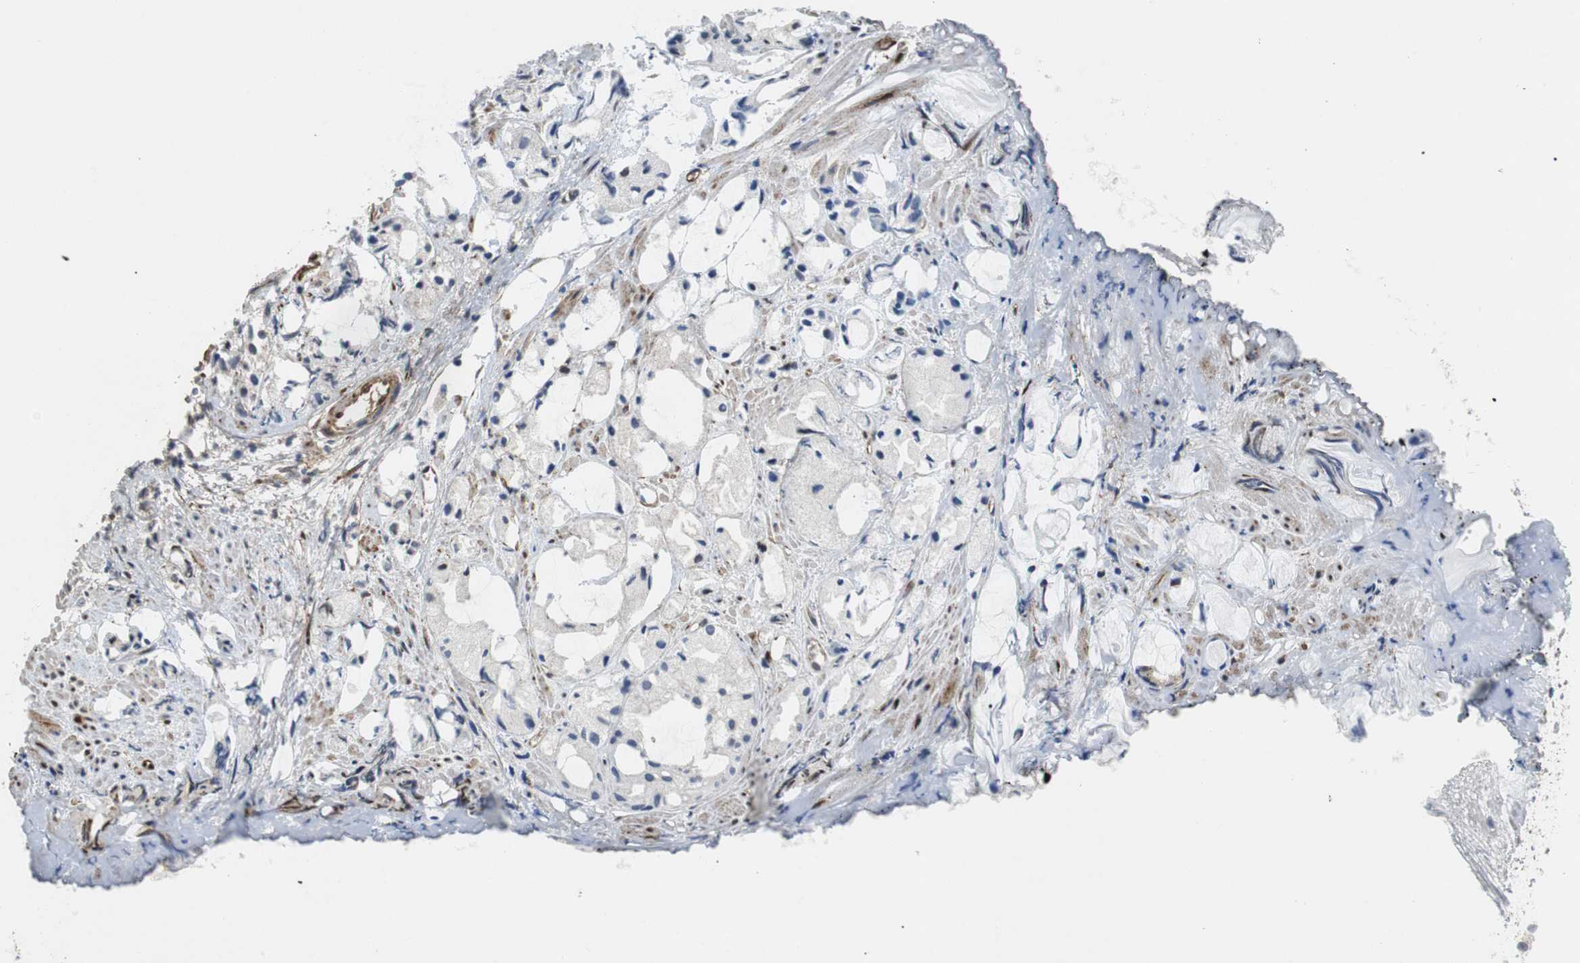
{"staining": {"intensity": "negative", "quantity": "none", "location": "none"}, "tissue": "prostate cancer", "cell_type": "Tumor cells", "image_type": "cancer", "snomed": [{"axis": "morphology", "description": "Adenocarcinoma, High grade"}, {"axis": "topography", "description": "Prostate"}], "caption": "There is no significant staining in tumor cells of prostate adenocarcinoma (high-grade).", "gene": "ISCU", "patient": {"sex": "male", "age": 85}}